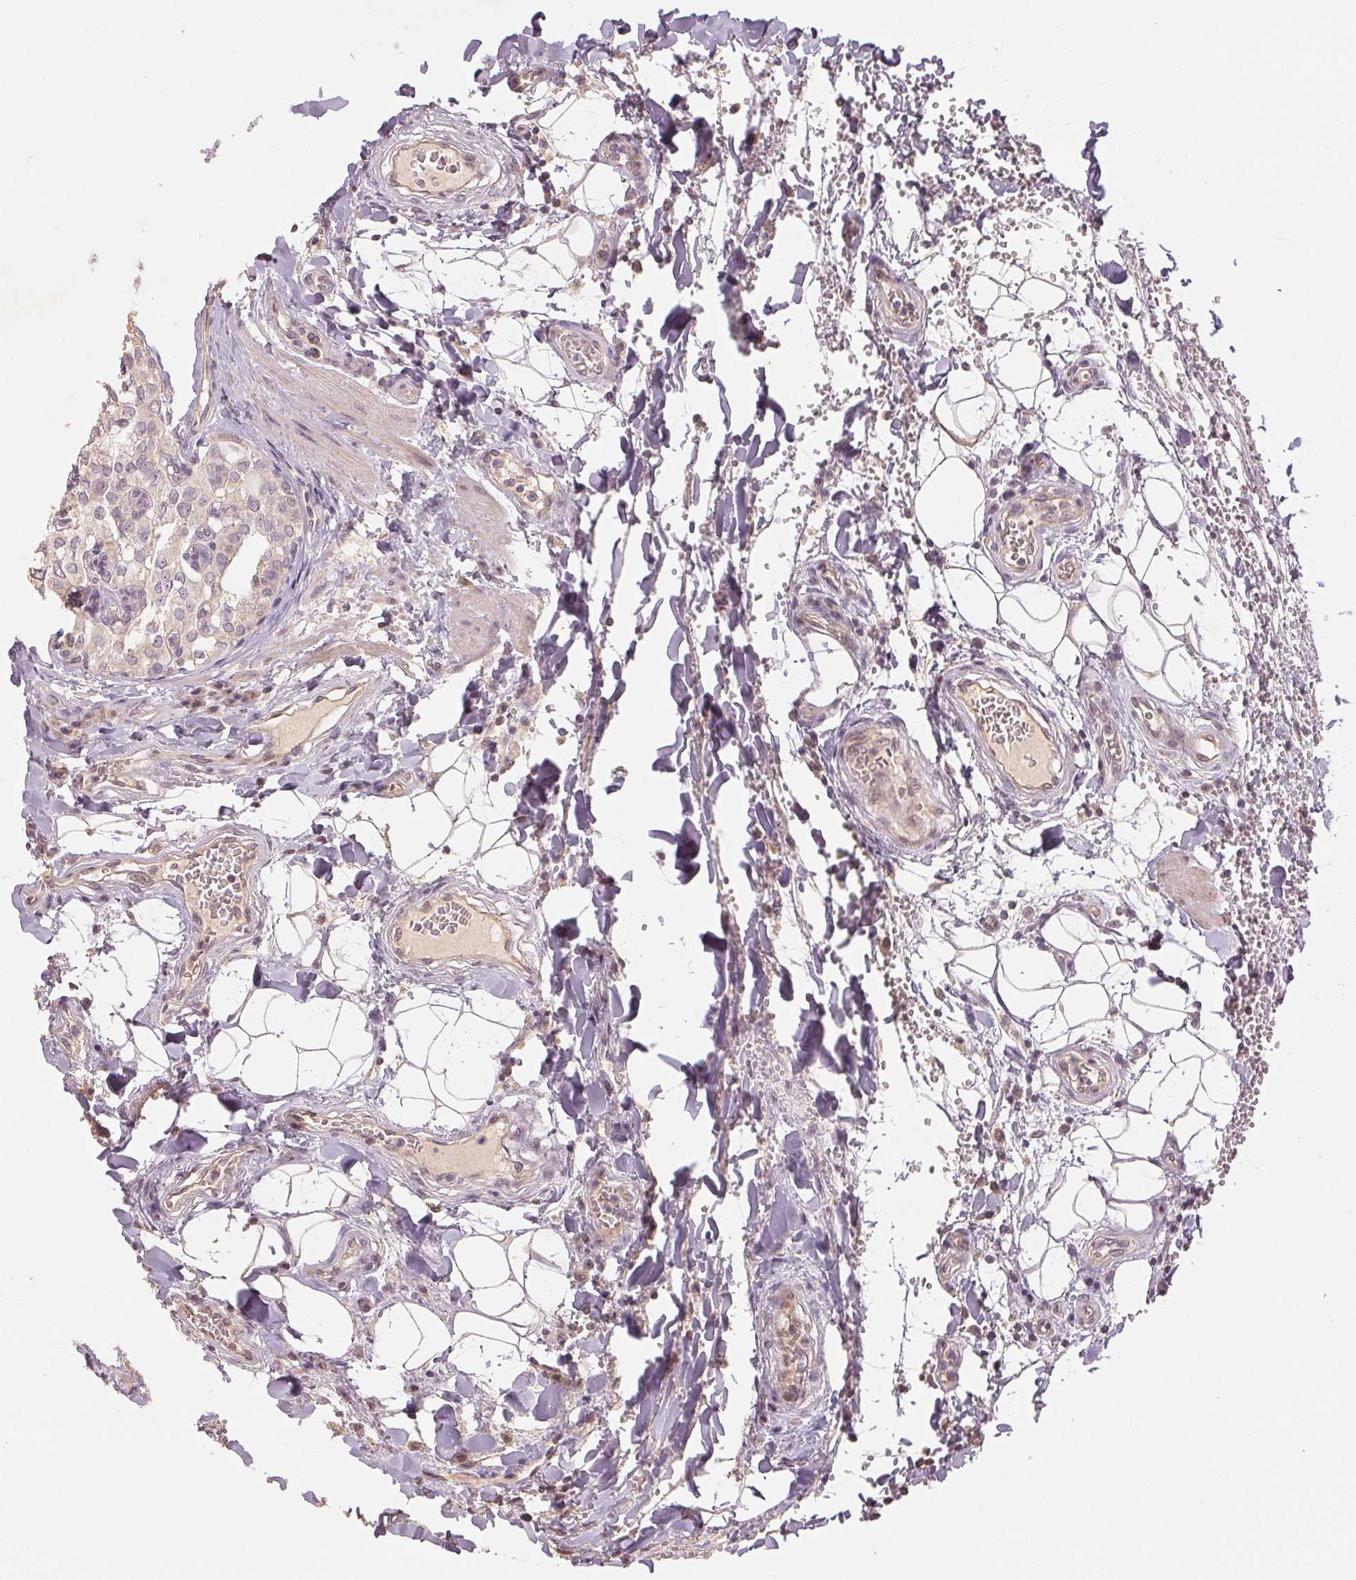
{"staining": {"intensity": "negative", "quantity": "none", "location": "none"}, "tissue": "thyroid cancer", "cell_type": "Tumor cells", "image_type": "cancer", "snomed": [{"axis": "morphology", "description": "Papillary adenocarcinoma, NOS"}, {"axis": "topography", "description": "Thyroid gland"}], "caption": "Immunohistochemical staining of human thyroid papillary adenocarcinoma demonstrates no significant expression in tumor cells.", "gene": "COX14", "patient": {"sex": "male", "age": 20}}